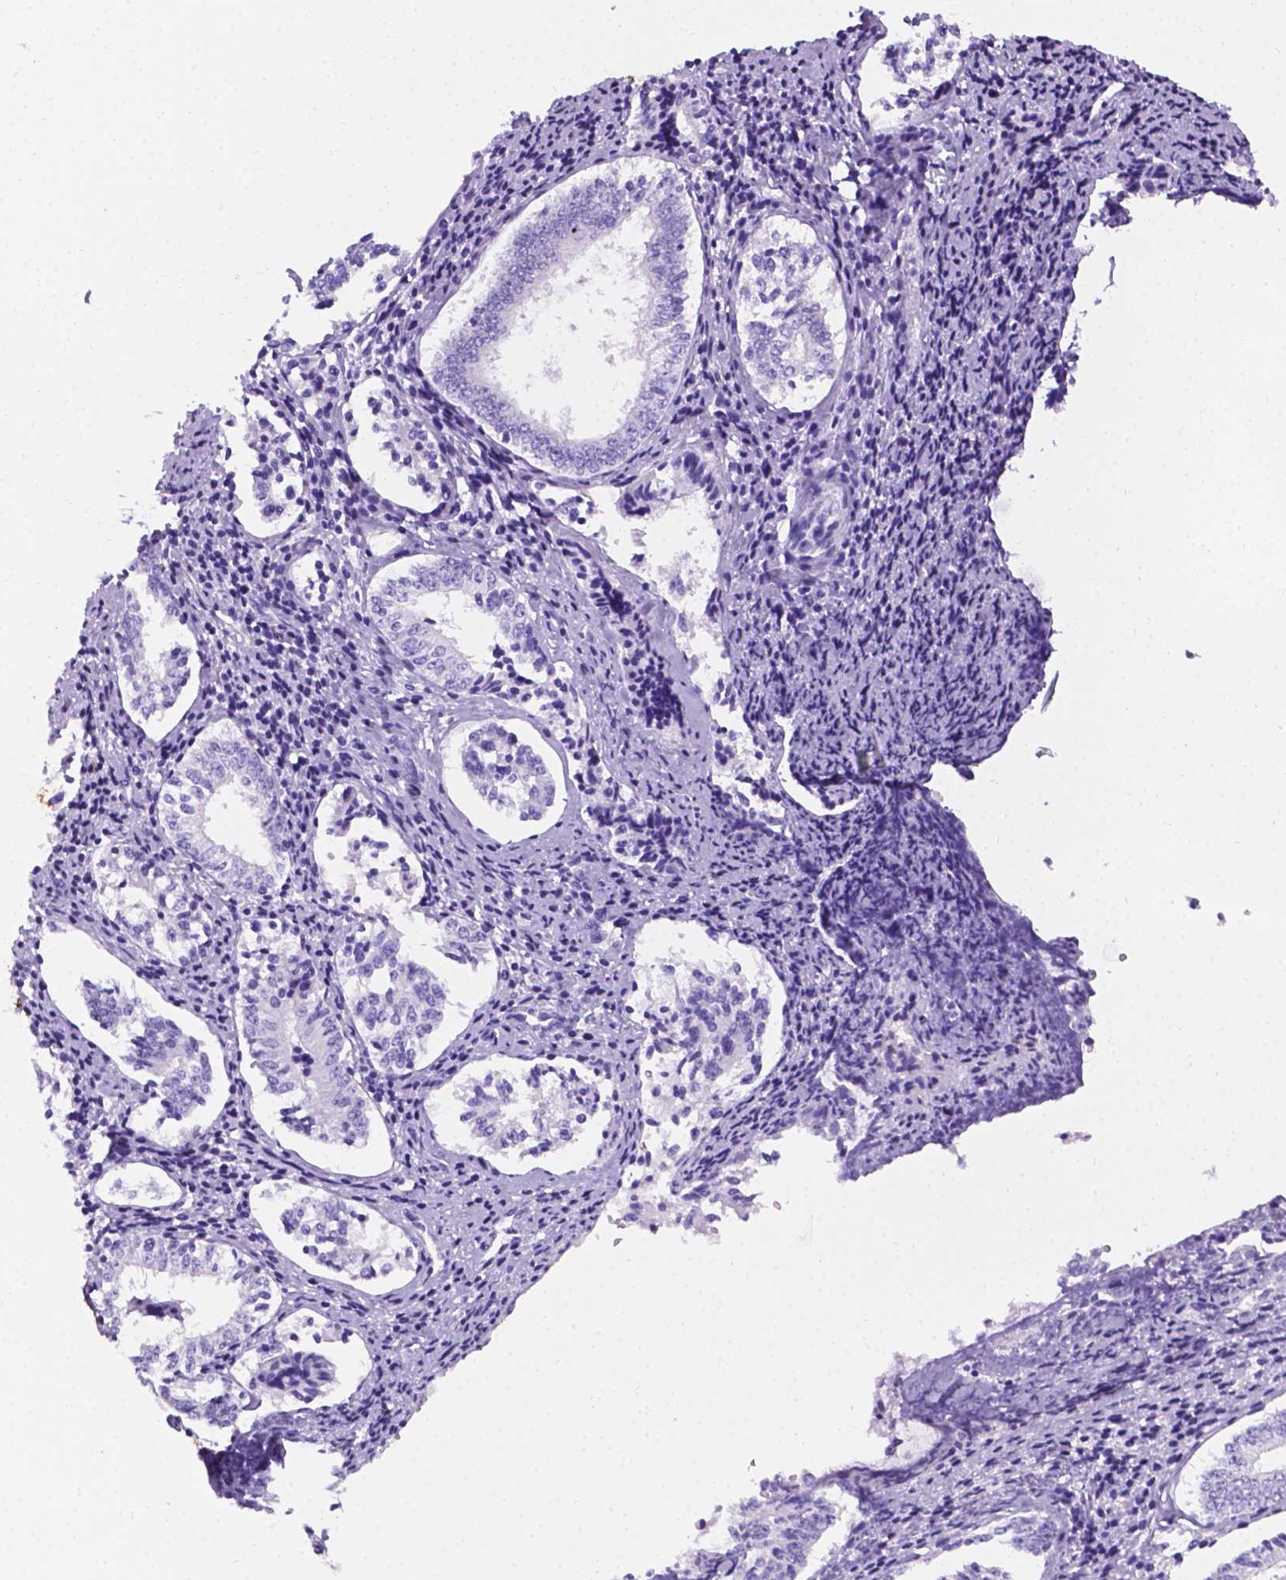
{"staining": {"intensity": "negative", "quantity": "none", "location": "none"}, "tissue": "cervical cancer", "cell_type": "Tumor cells", "image_type": "cancer", "snomed": [{"axis": "morphology", "description": "Squamous cell carcinoma, NOS"}, {"axis": "topography", "description": "Cervix"}], "caption": "Immunohistochemistry (IHC) of cervical squamous cell carcinoma demonstrates no staining in tumor cells. (Stains: DAB immunohistochemistry (IHC) with hematoxylin counter stain, Microscopy: brightfield microscopy at high magnification).", "gene": "APOE", "patient": {"sex": "female", "age": 59}}